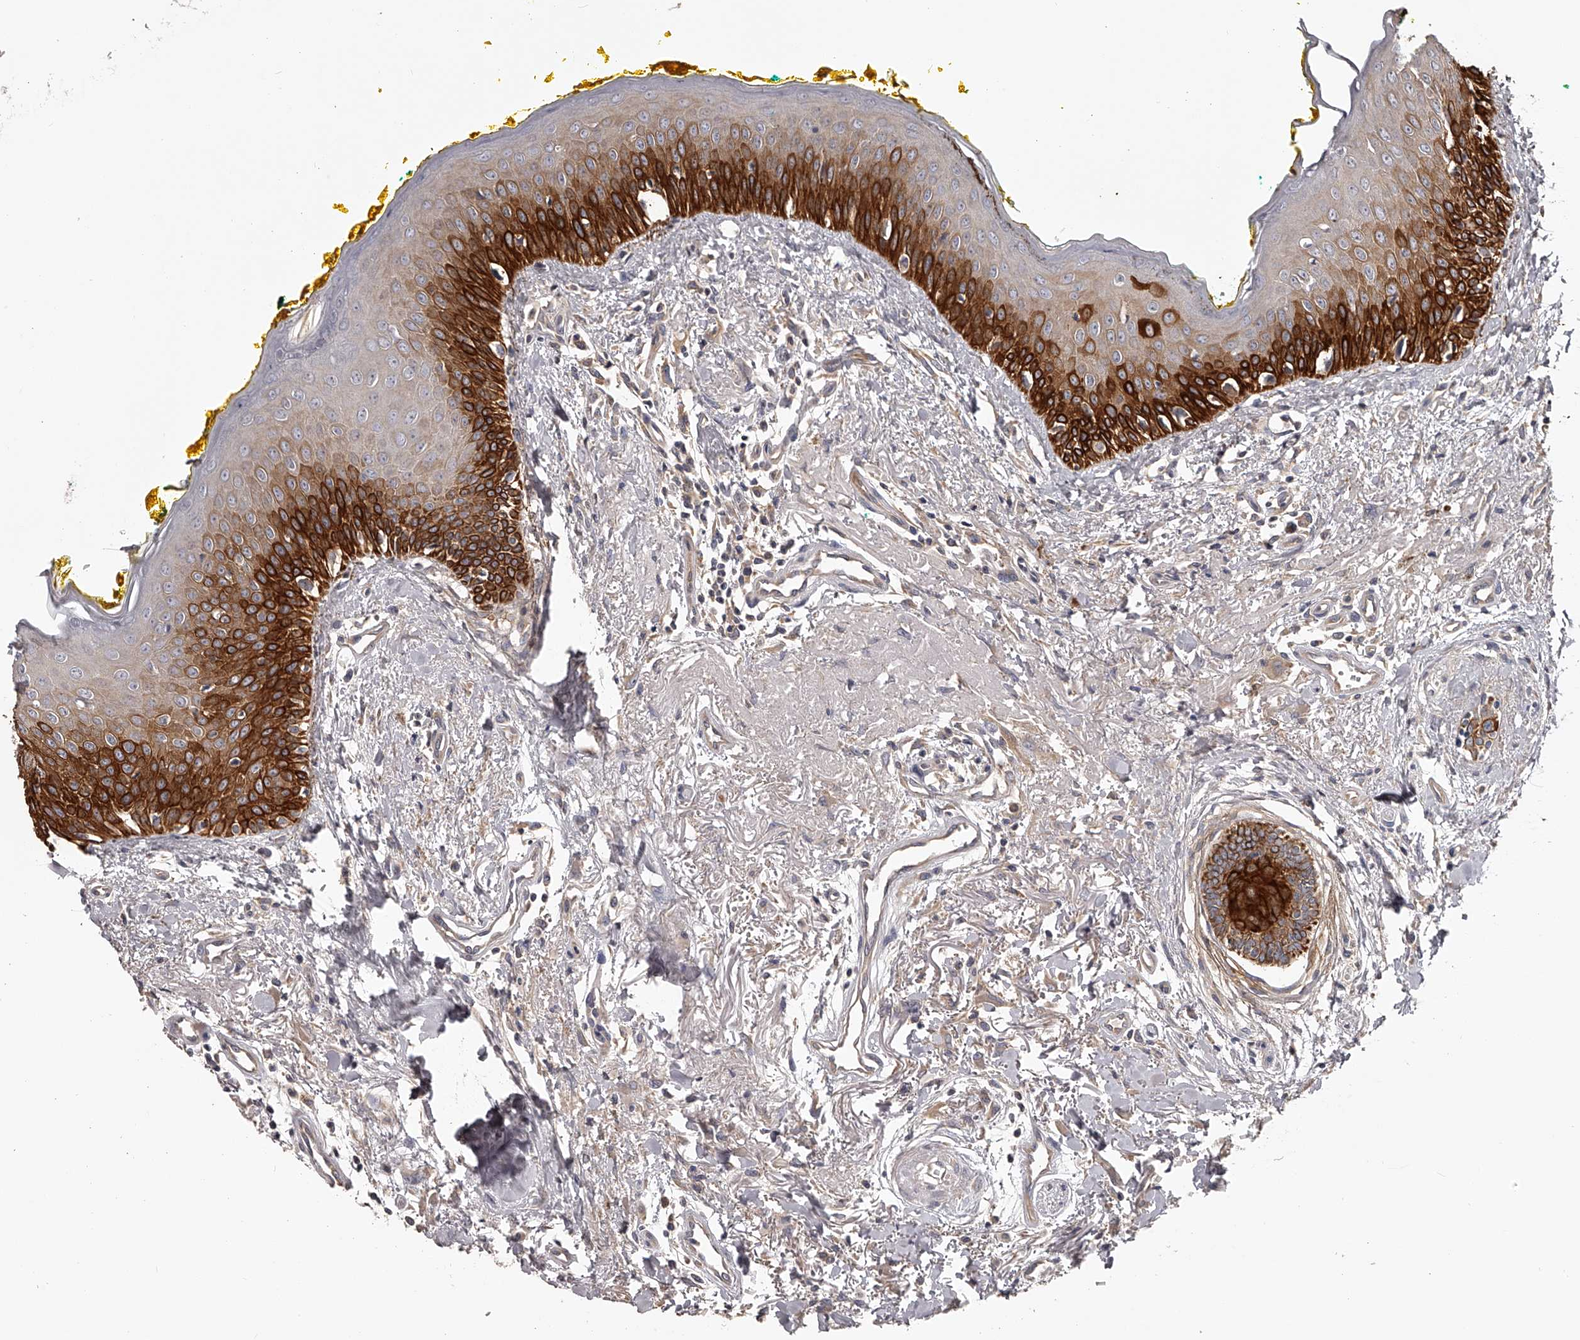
{"staining": {"intensity": "strong", "quantity": "25%-75%", "location": "cytoplasmic/membranous"}, "tissue": "oral mucosa", "cell_type": "Squamous epithelial cells", "image_type": "normal", "snomed": [{"axis": "morphology", "description": "Normal tissue, NOS"}, {"axis": "topography", "description": "Oral tissue"}], "caption": "Unremarkable oral mucosa demonstrates strong cytoplasmic/membranous positivity in approximately 25%-75% of squamous epithelial cells.", "gene": "TNN", "patient": {"sex": "female", "age": 70}}